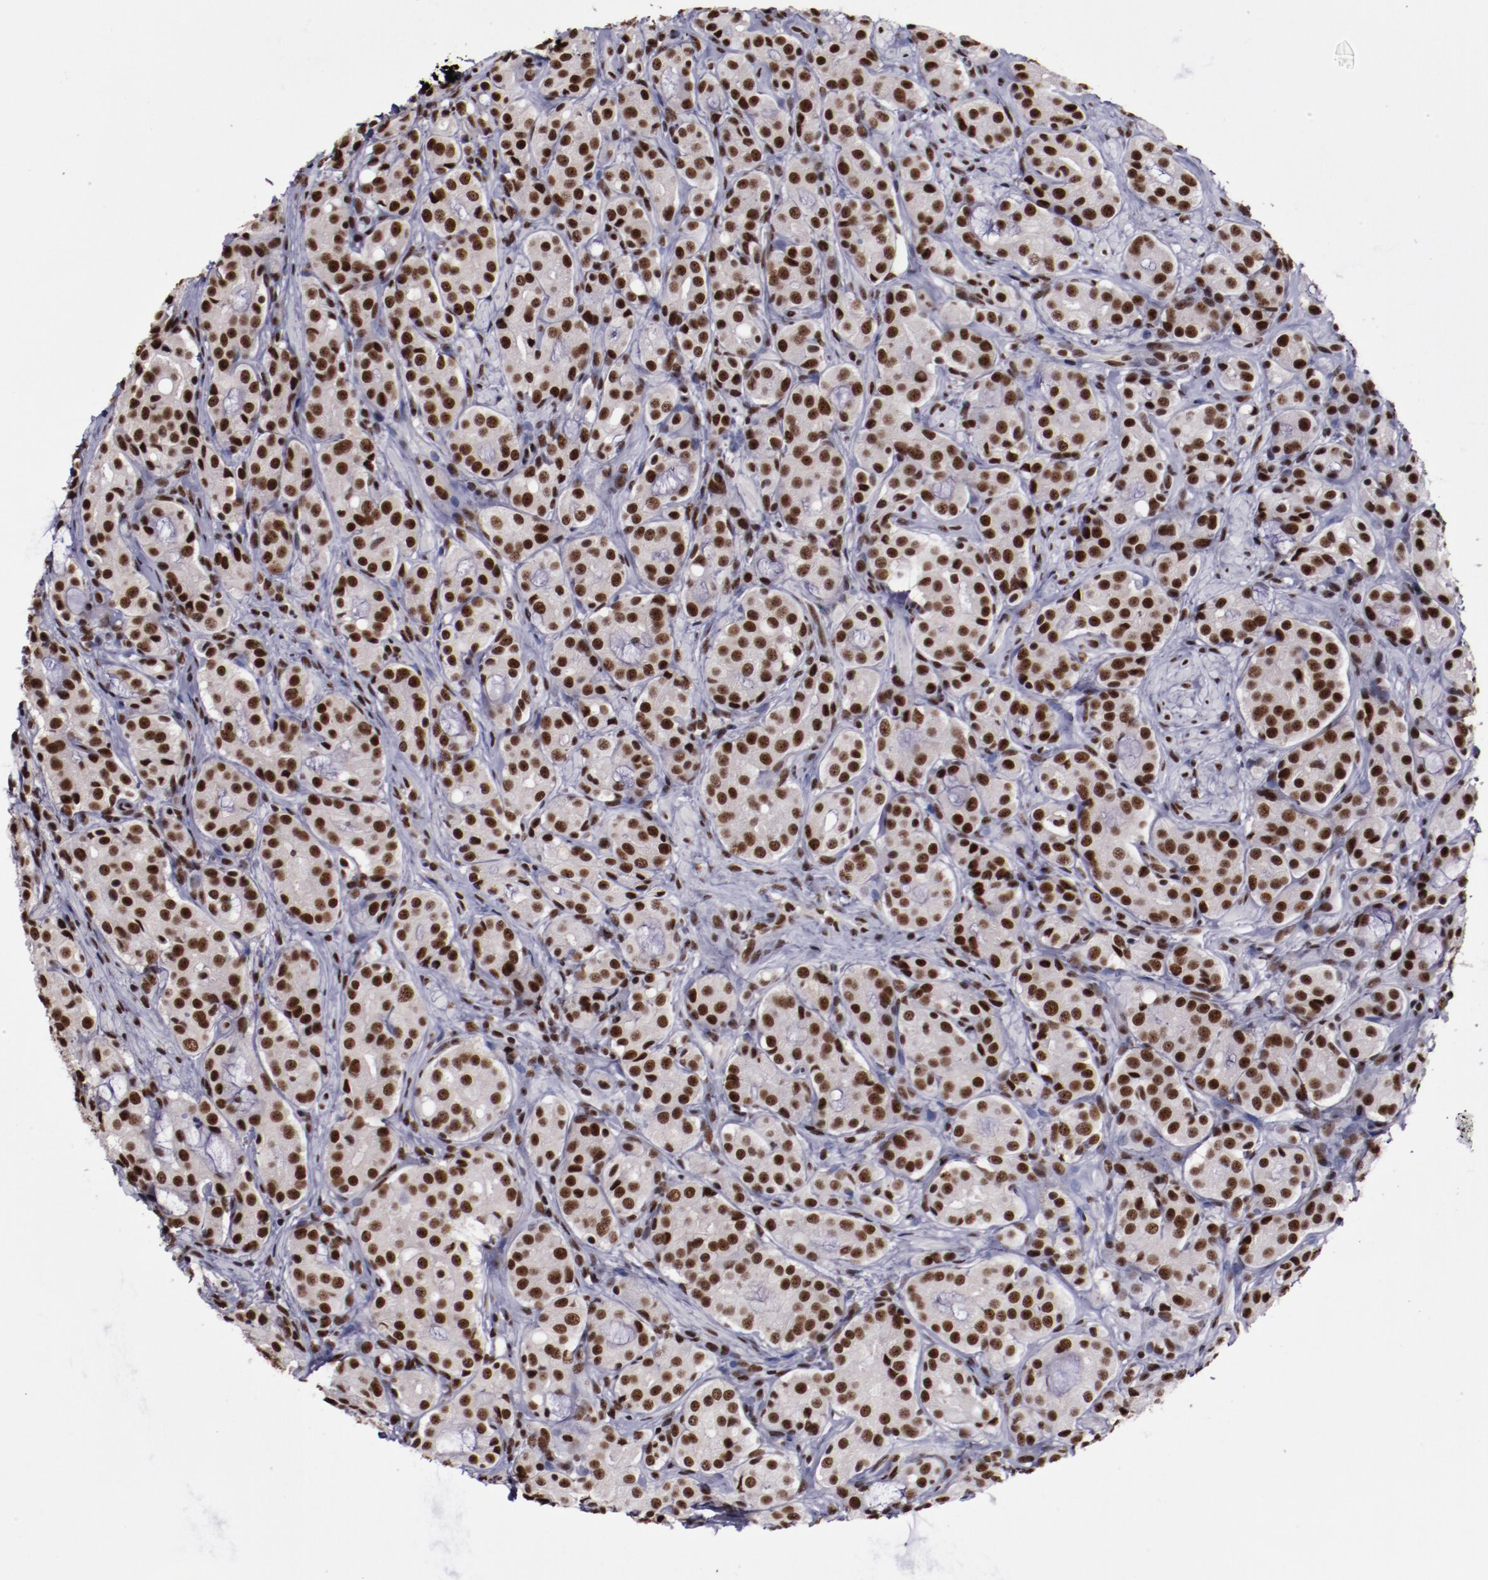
{"staining": {"intensity": "strong", "quantity": ">75%", "location": "nuclear"}, "tissue": "prostate cancer", "cell_type": "Tumor cells", "image_type": "cancer", "snomed": [{"axis": "morphology", "description": "Adenocarcinoma, High grade"}, {"axis": "topography", "description": "Prostate"}], "caption": "Protein expression analysis of human adenocarcinoma (high-grade) (prostate) reveals strong nuclear staining in about >75% of tumor cells.", "gene": "ERH", "patient": {"sex": "male", "age": 72}}